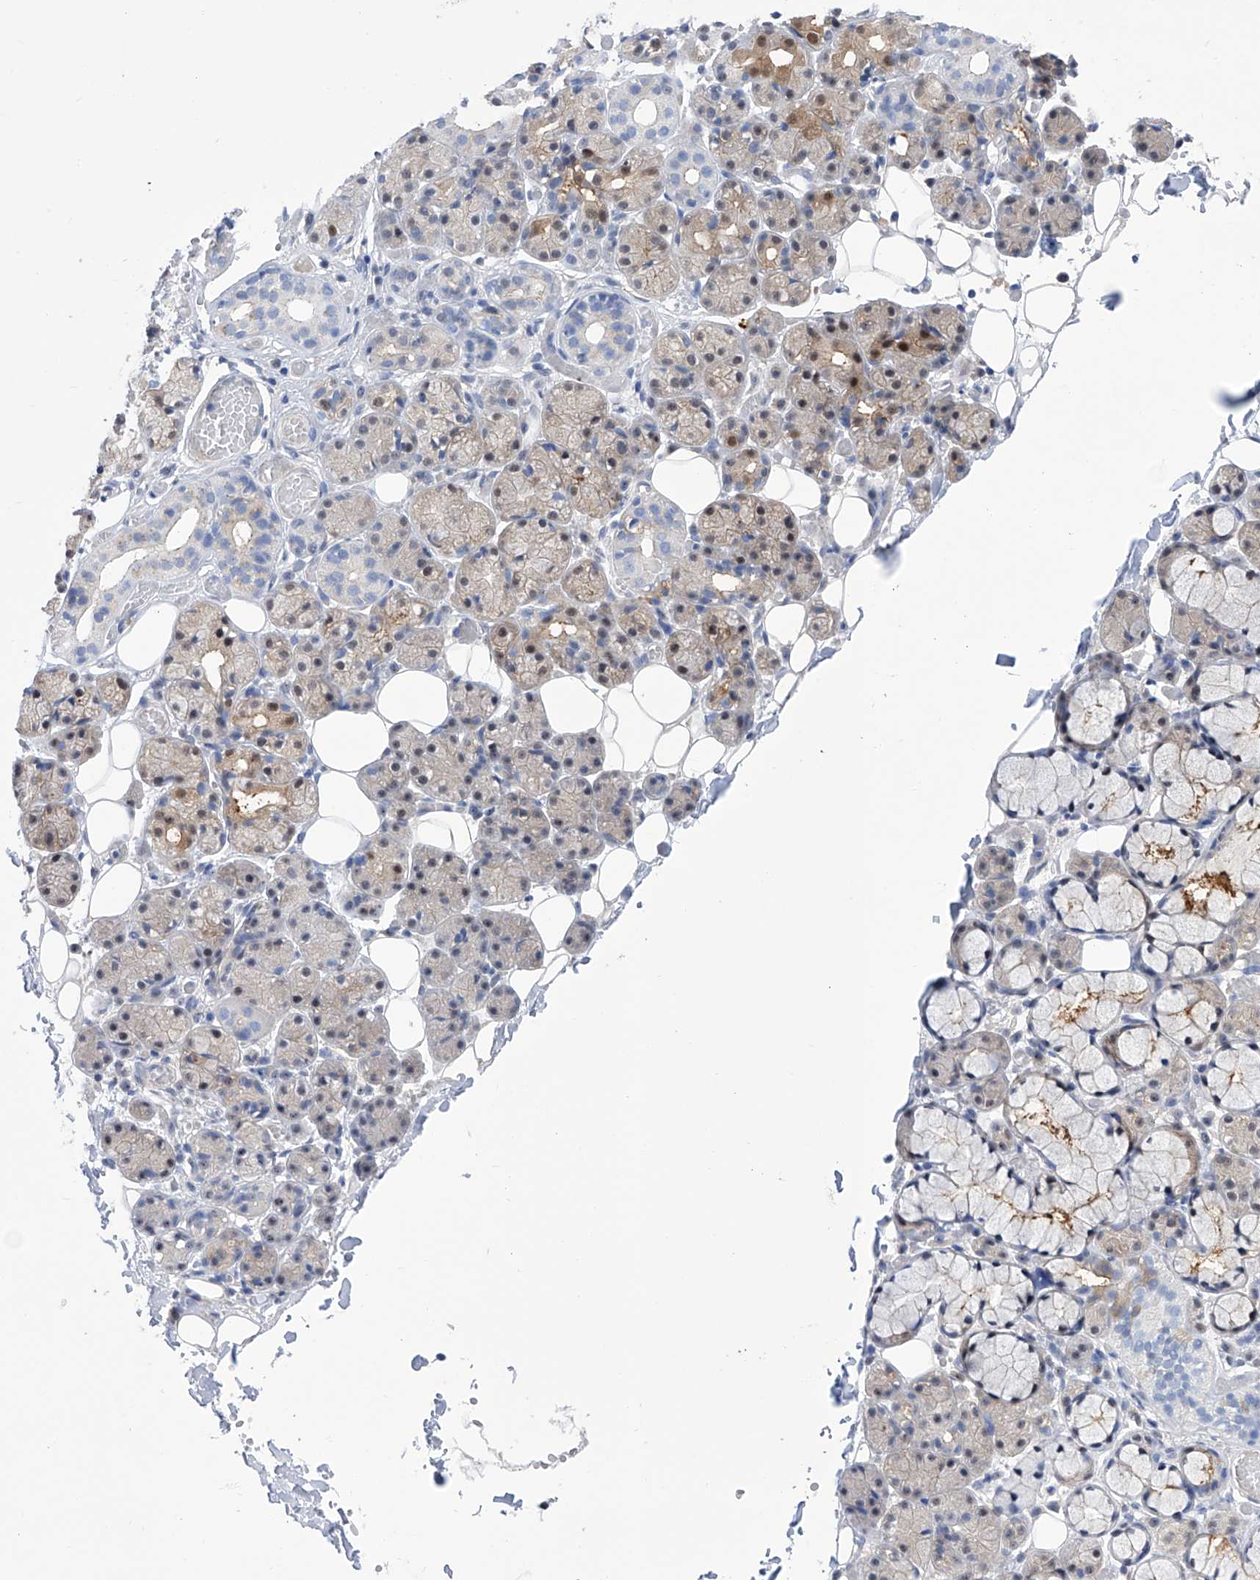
{"staining": {"intensity": "weak", "quantity": "<25%", "location": "cytoplasmic/membranous,nuclear"}, "tissue": "salivary gland", "cell_type": "Glandular cells", "image_type": "normal", "snomed": [{"axis": "morphology", "description": "Normal tissue, NOS"}, {"axis": "topography", "description": "Salivary gland"}], "caption": "Histopathology image shows no significant protein staining in glandular cells of benign salivary gland. (Immunohistochemistry (ihc), brightfield microscopy, high magnification).", "gene": "PGM3", "patient": {"sex": "male", "age": 63}}